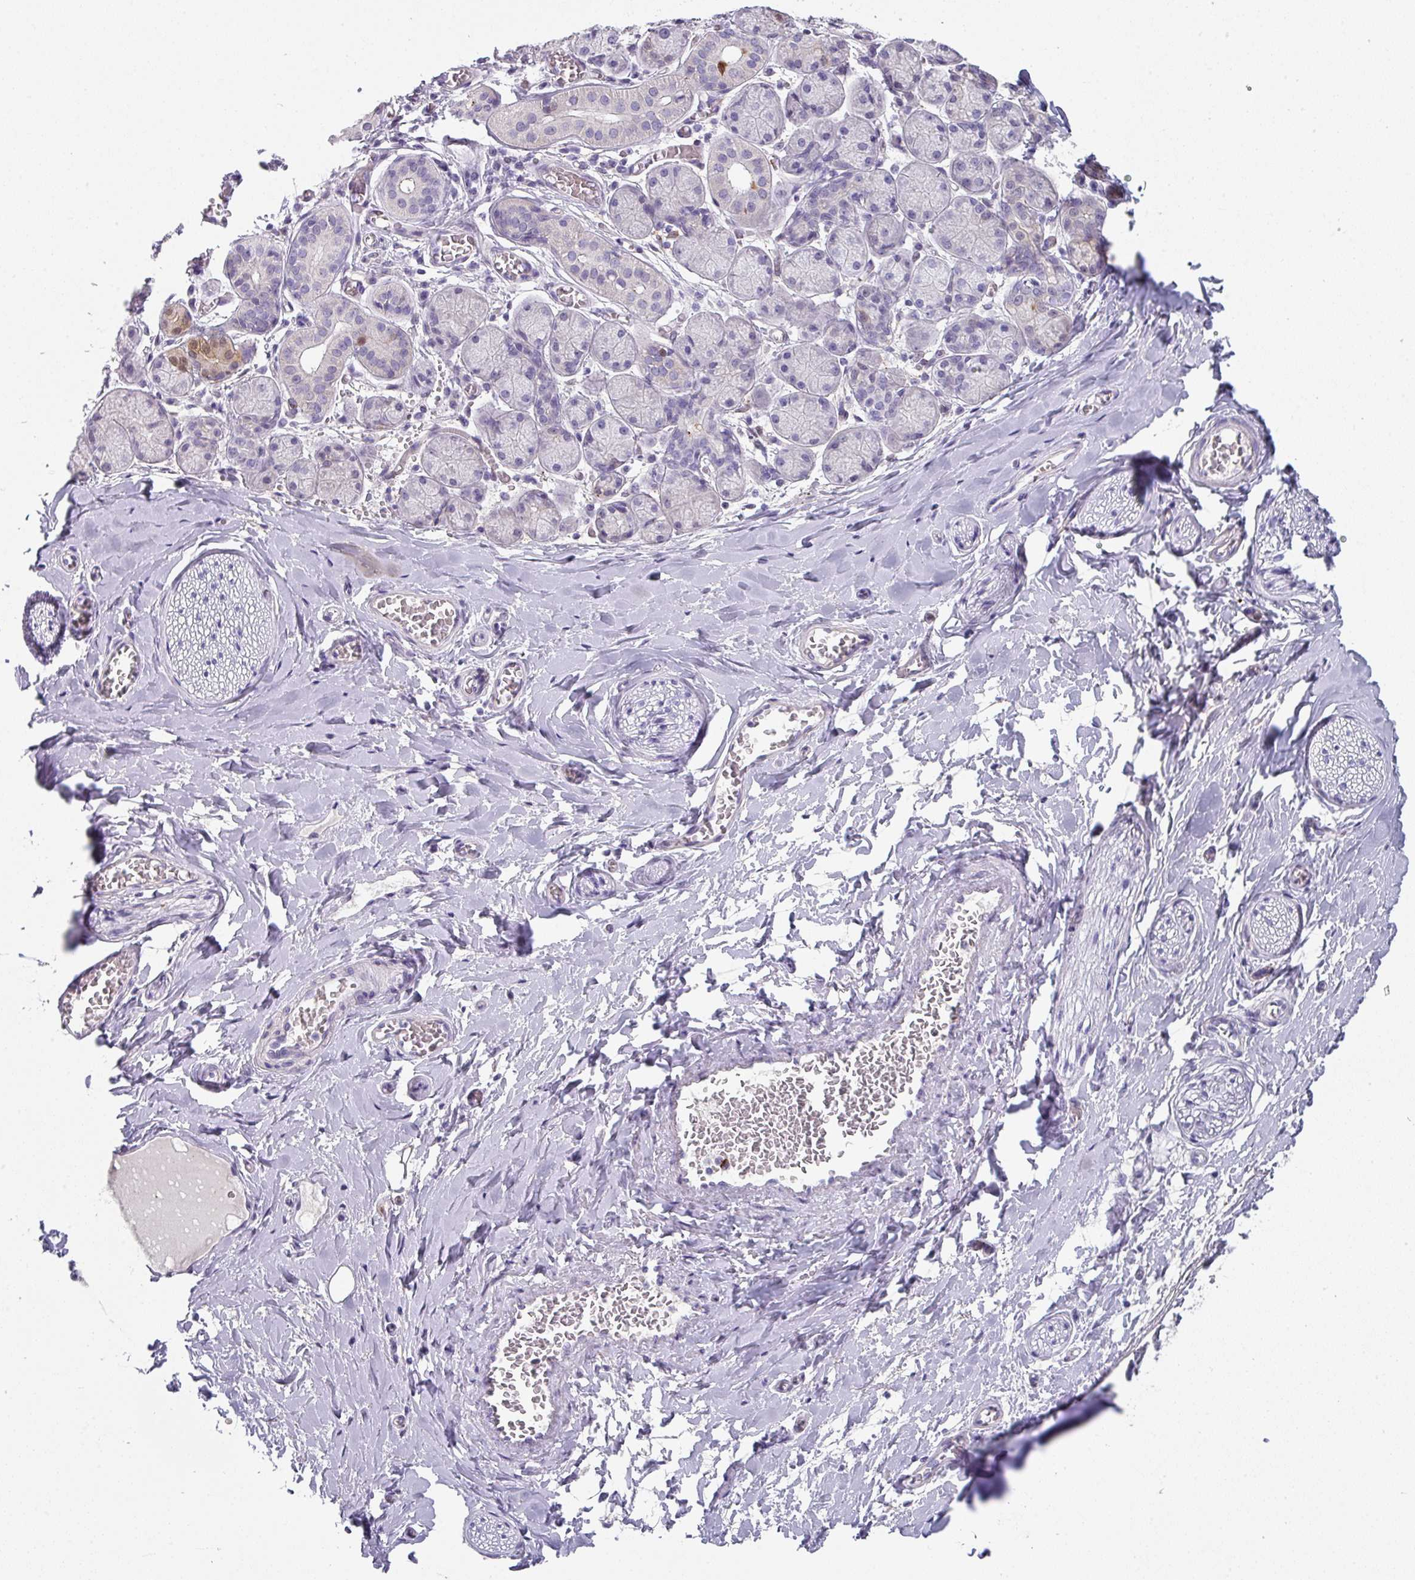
{"staining": {"intensity": "negative", "quantity": "none", "location": "none"}, "tissue": "adipose tissue", "cell_type": "Adipocytes", "image_type": "normal", "snomed": [{"axis": "morphology", "description": "Normal tissue, NOS"}, {"axis": "topography", "description": "Salivary gland"}, {"axis": "topography", "description": "Peripheral nerve tissue"}], "caption": "Immunohistochemistry (IHC) photomicrograph of benign adipose tissue: human adipose tissue stained with DAB (3,3'-diaminobenzidine) displays no significant protein staining in adipocytes. The staining was performed using DAB to visualize the protein expression in brown, while the nuclei were stained in blue with hematoxylin (Magnification: 20x).", "gene": "DEFB115", "patient": {"sex": "female", "age": 24}}